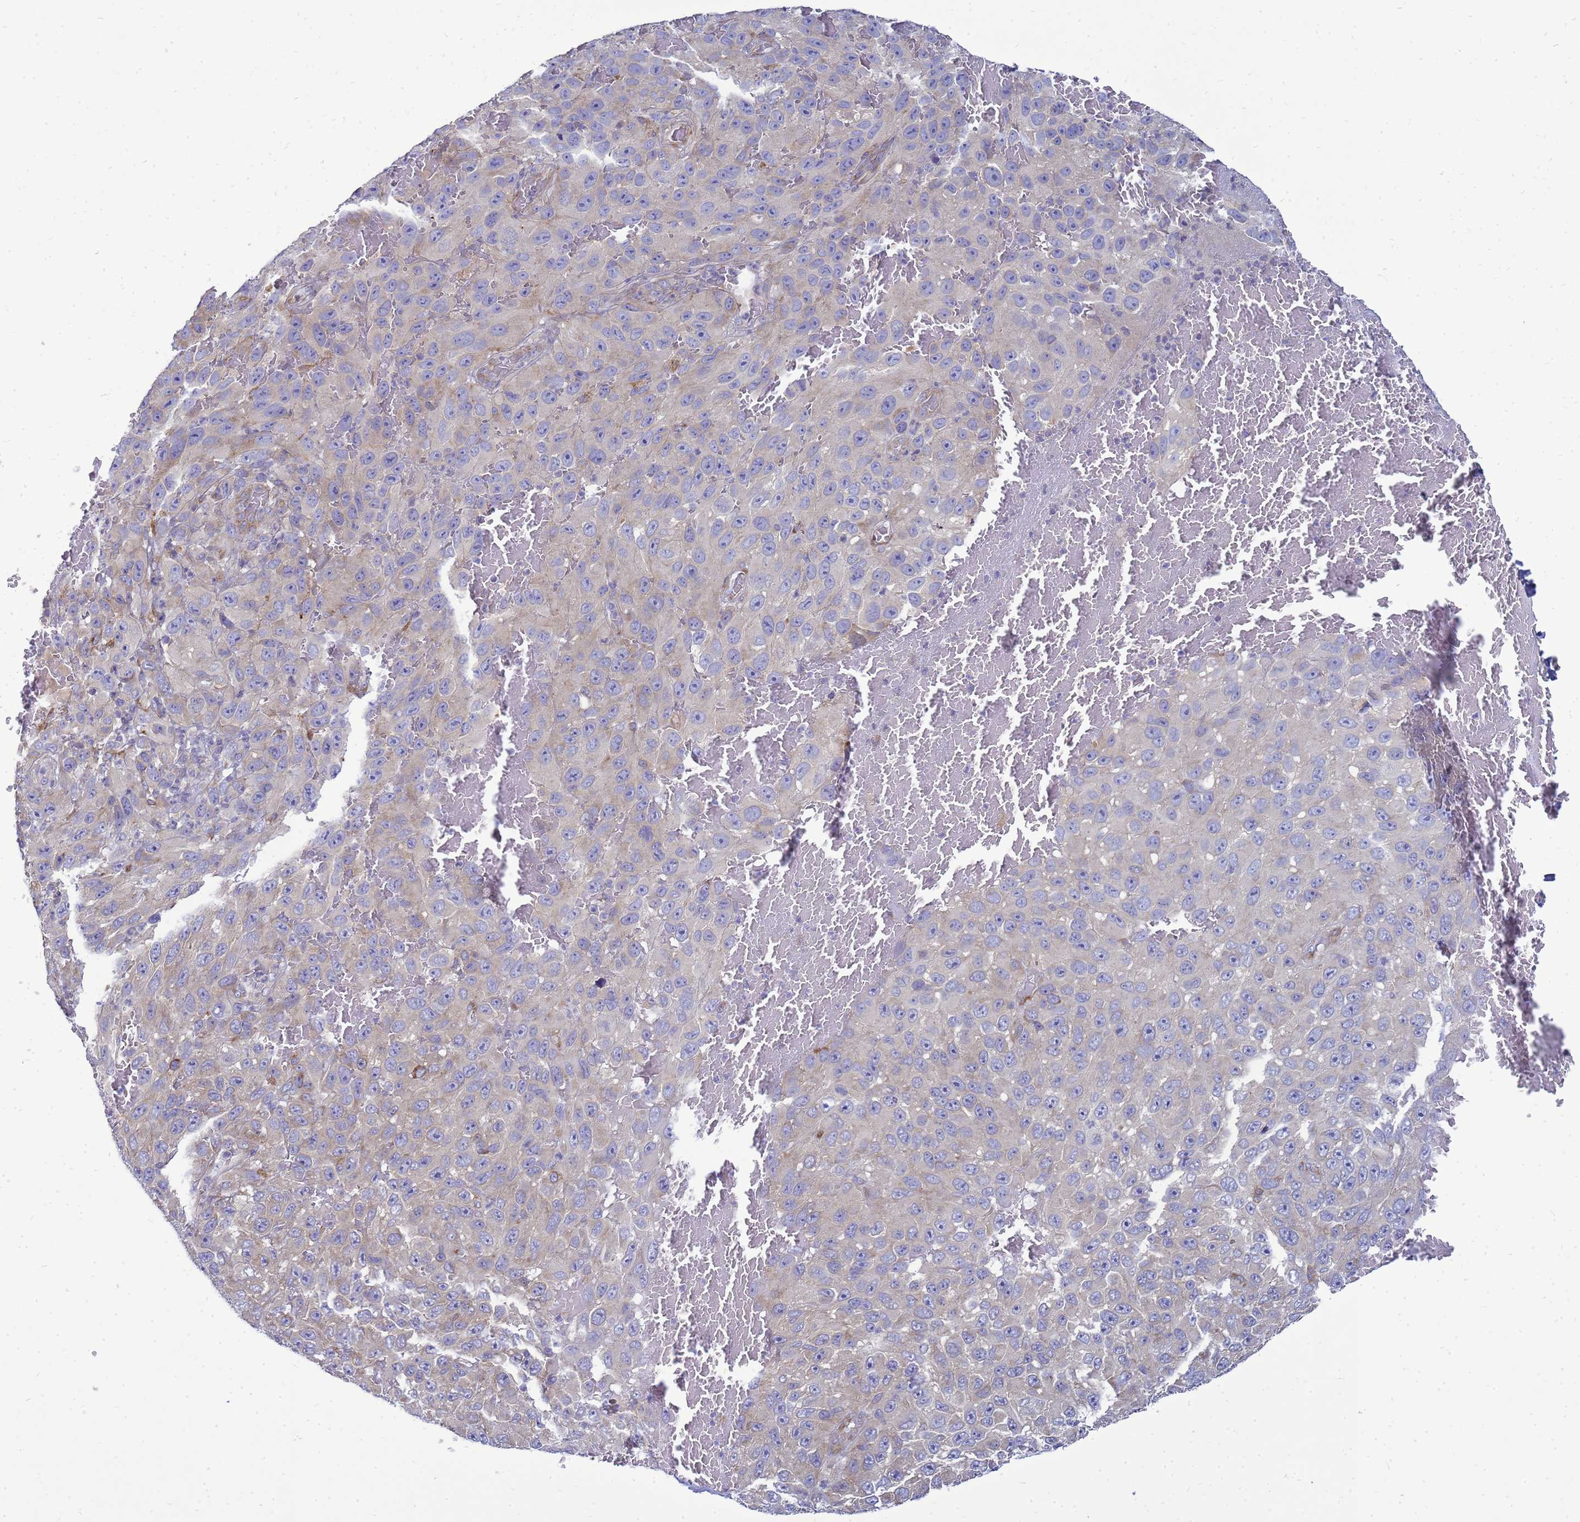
{"staining": {"intensity": "negative", "quantity": "none", "location": "none"}, "tissue": "melanoma", "cell_type": "Tumor cells", "image_type": "cancer", "snomed": [{"axis": "morphology", "description": "Normal tissue, NOS"}, {"axis": "morphology", "description": "Malignant melanoma, NOS"}, {"axis": "topography", "description": "Skin"}], "caption": "High power microscopy histopathology image of an immunohistochemistry histopathology image of melanoma, revealing no significant staining in tumor cells.", "gene": "MON1B", "patient": {"sex": "female", "age": 96}}